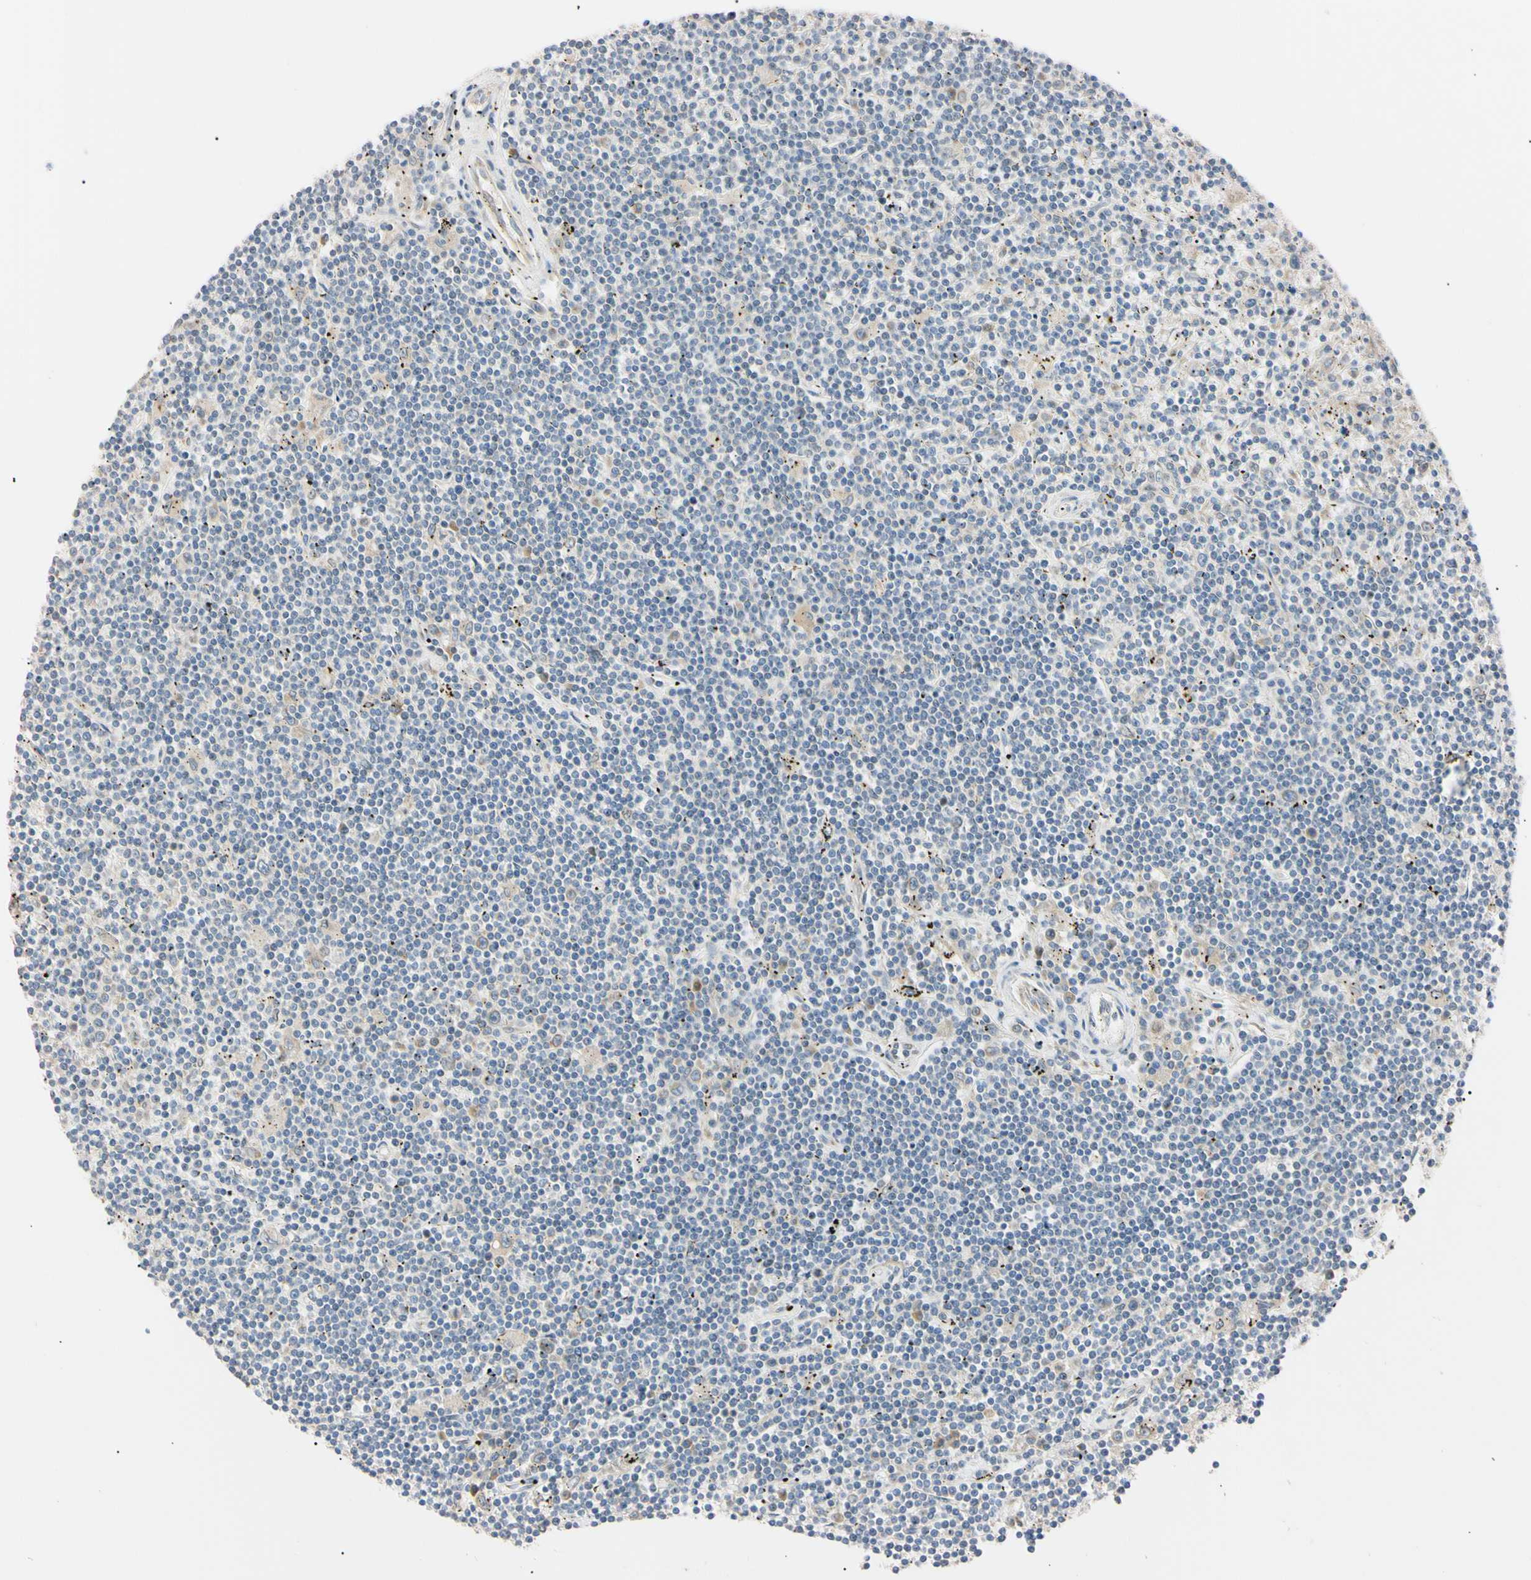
{"staining": {"intensity": "negative", "quantity": "none", "location": "none"}, "tissue": "lymphoma", "cell_type": "Tumor cells", "image_type": "cancer", "snomed": [{"axis": "morphology", "description": "Malignant lymphoma, non-Hodgkin's type, Low grade"}, {"axis": "topography", "description": "Spleen"}], "caption": "Low-grade malignant lymphoma, non-Hodgkin's type was stained to show a protein in brown. There is no significant expression in tumor cells. (Stains: DAB immunohistochemistry with hematoxylin counter stain, Microscopy: brightfield microscopy at high magnification).", "gene": "IER3IP1", "patient": {"sex": "male", "age": 76}}